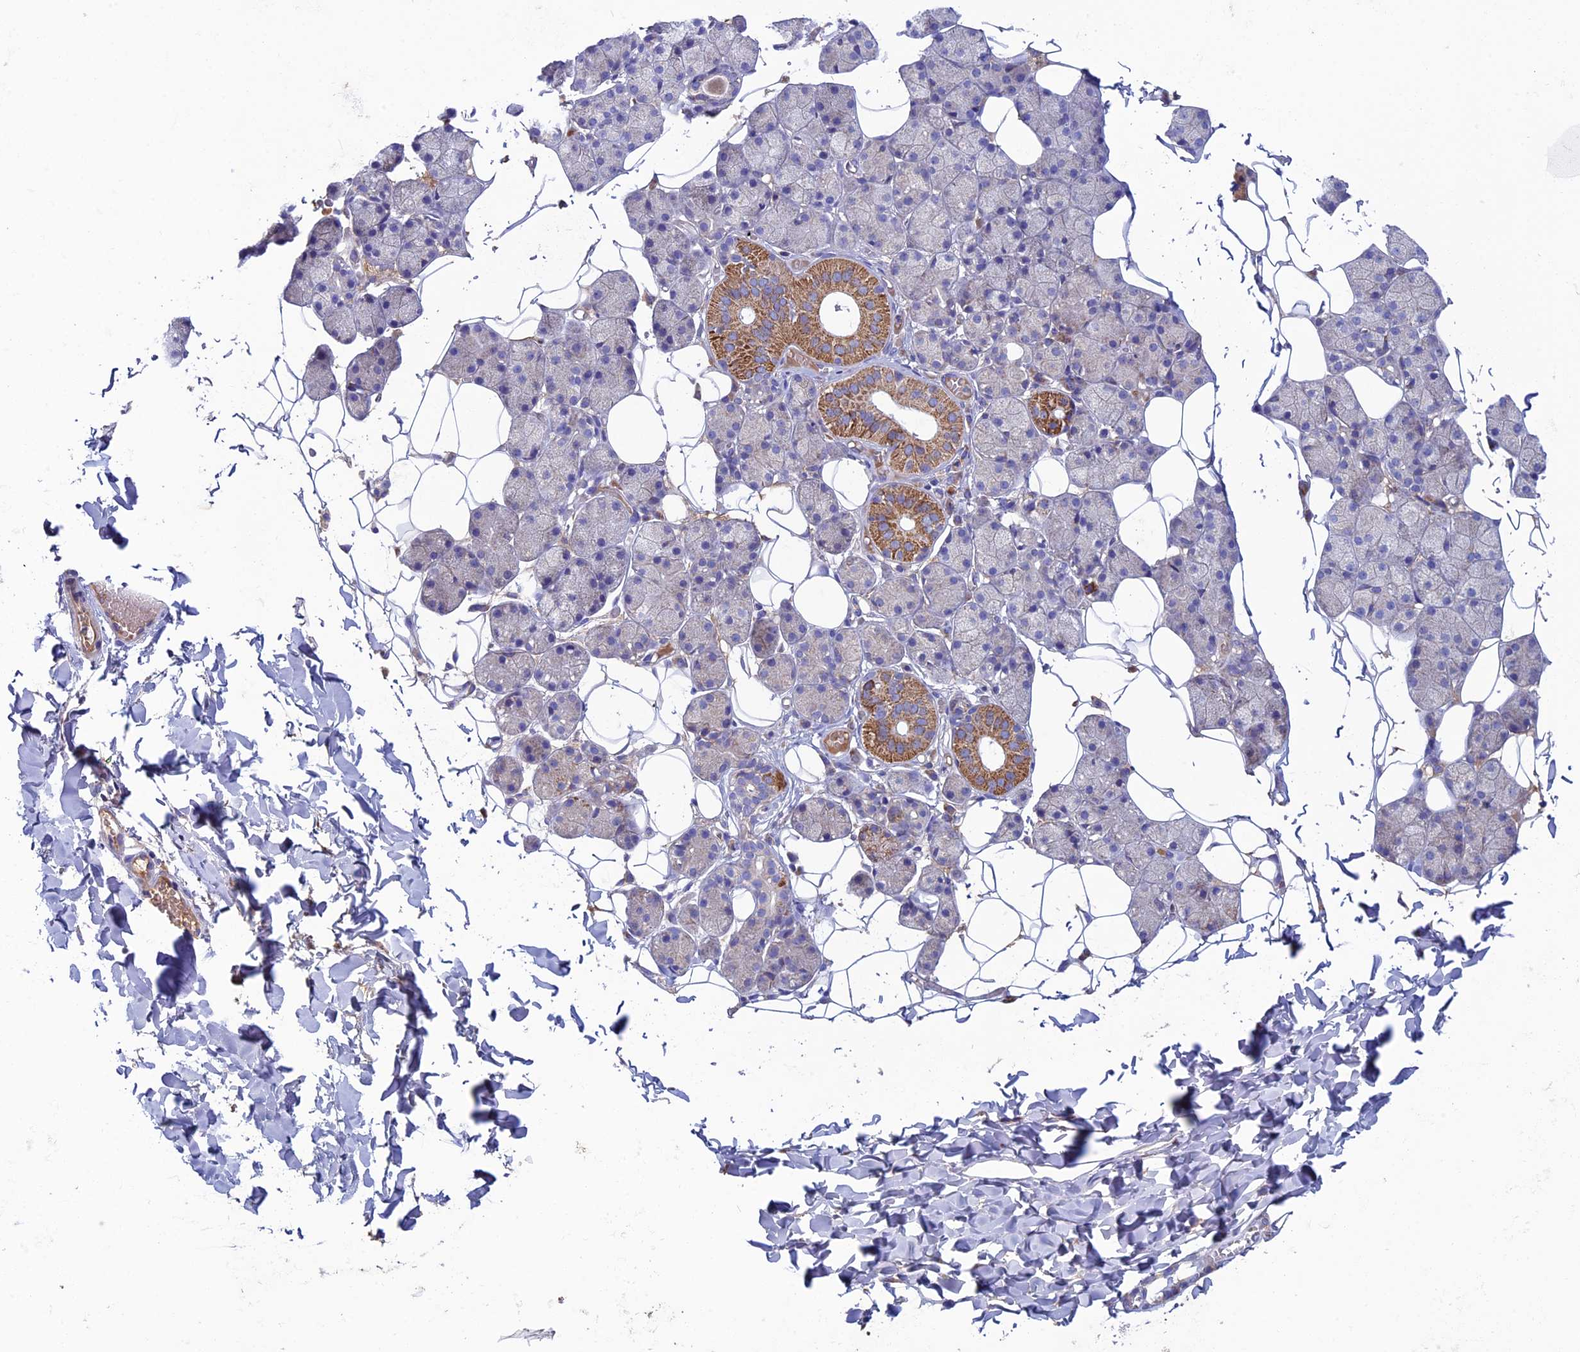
{"staining": {"intensity": "moderate", "quantity": "<25%", "location": "cytoplasmic/membranous"}, "tissue": "salivary gland", "cell_type": "Glandular cells", "image_type": "normal", "snomed": [{"axis": "morphology", "description": "Normal tissue, NOS"}, {"axis": "topography", "description": "Salivary gland"}], "caption": "An immunohistochemistry photomicrograph of benign tissue is shown. Protein staining in brown labels moderate cytoplasmic/membranous positivity in salivary gland within glandular cells.", "gene": "SLC15A5", "patient": {"sex": "female", "age": 33}}